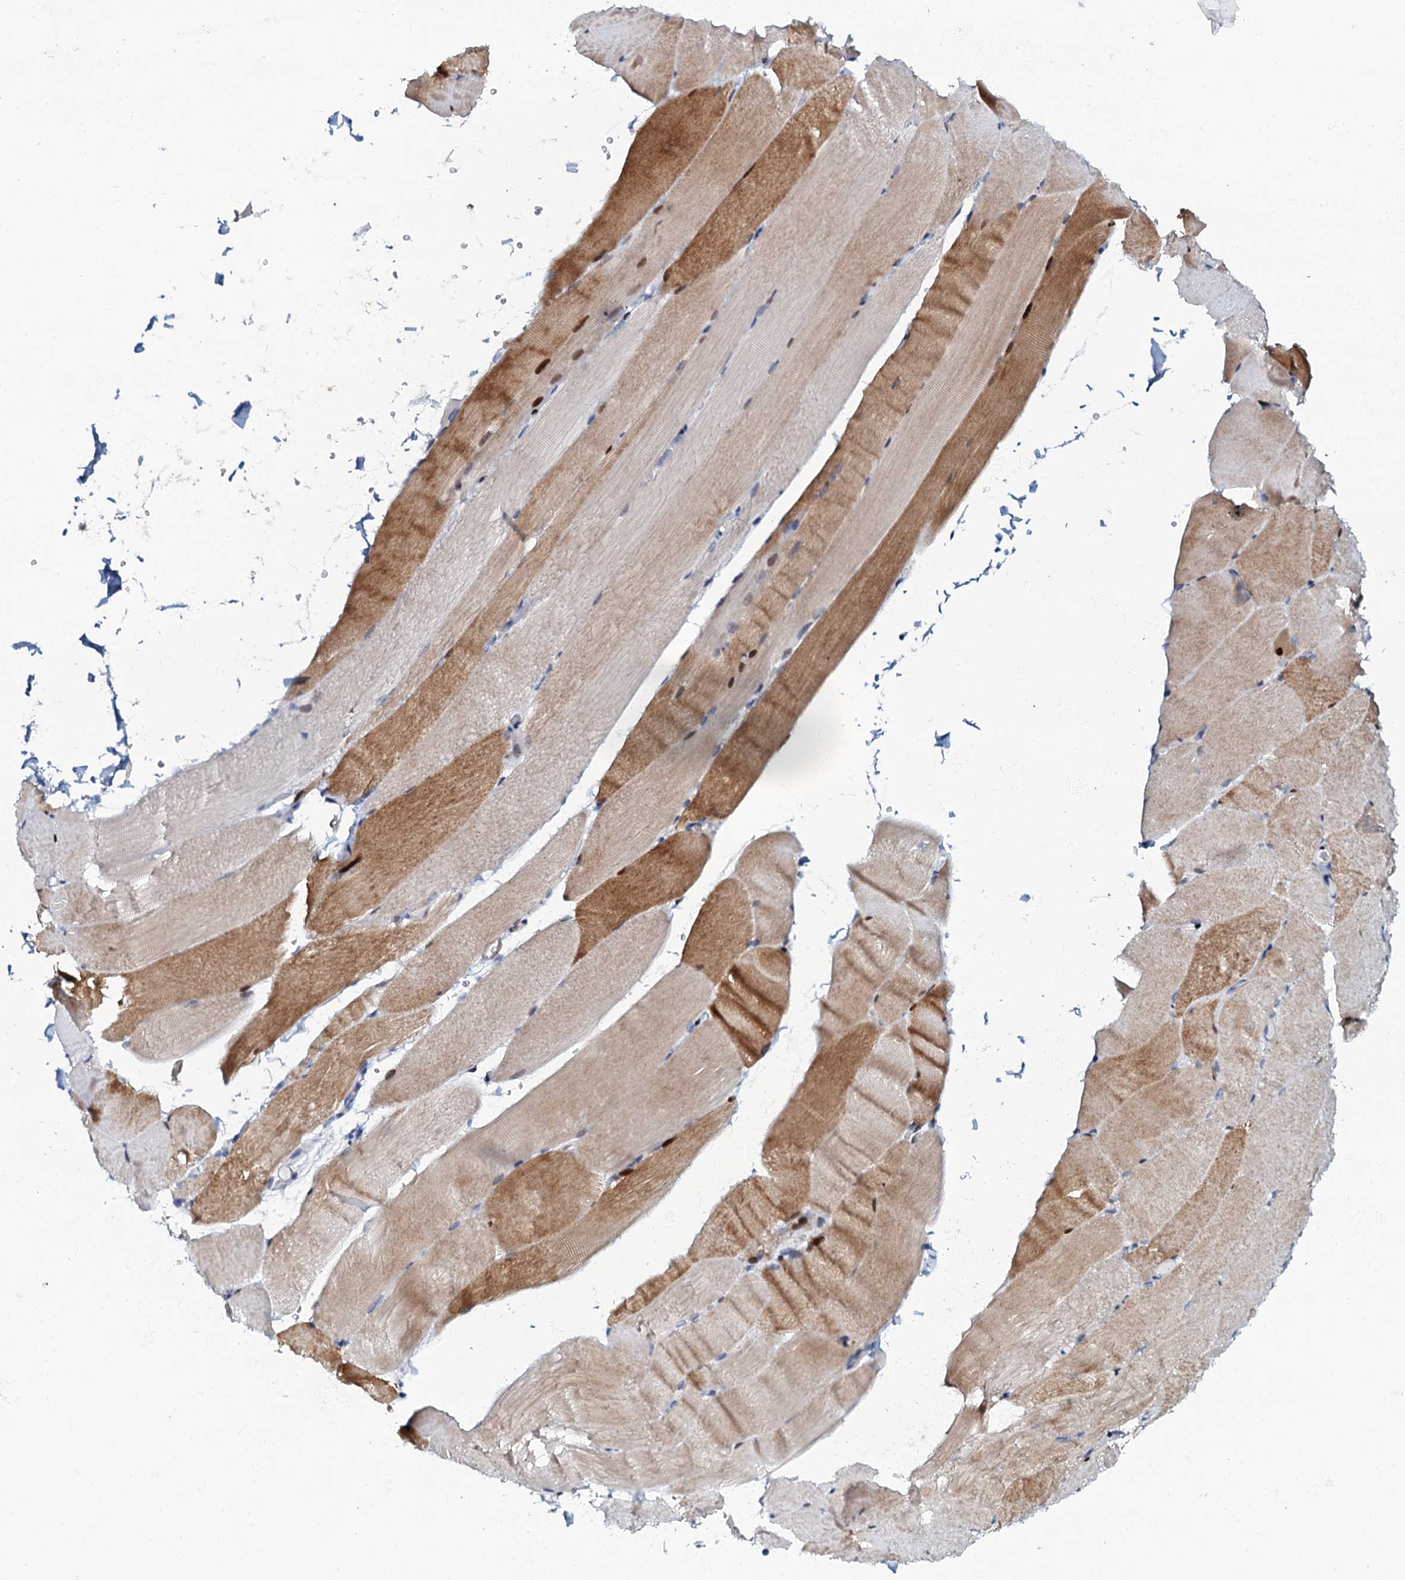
{"staining": {"intensity": "moderate", "quantity": "25%-75%", "location": "cytoplasmic/membranous"}, "tissue": "skeletal muscle", "cell_type": "Myocytes", "image_type": "normal", "snomed": [{"axis": "morphology", "description": "Normal tissue, NOS"}, {"axis": "topography", "description": "Skeletal muscle"}, {"axis": "topography", "description": "Parathyroid gland"}], "caption": "Immunohistochemical staining of normal human skeletal muscle reveals 25%-75% levels of moderate cytoplasmic/membranous protein staining in approximately 25%-75% of myocytes. The protein of interest is stained brown, and the nuclei are stained in blue (DAB IHC with brightfield microscopy, high magnification).", "gene": "MFSD5", "patient": {"sex": "female", "age": 37}}